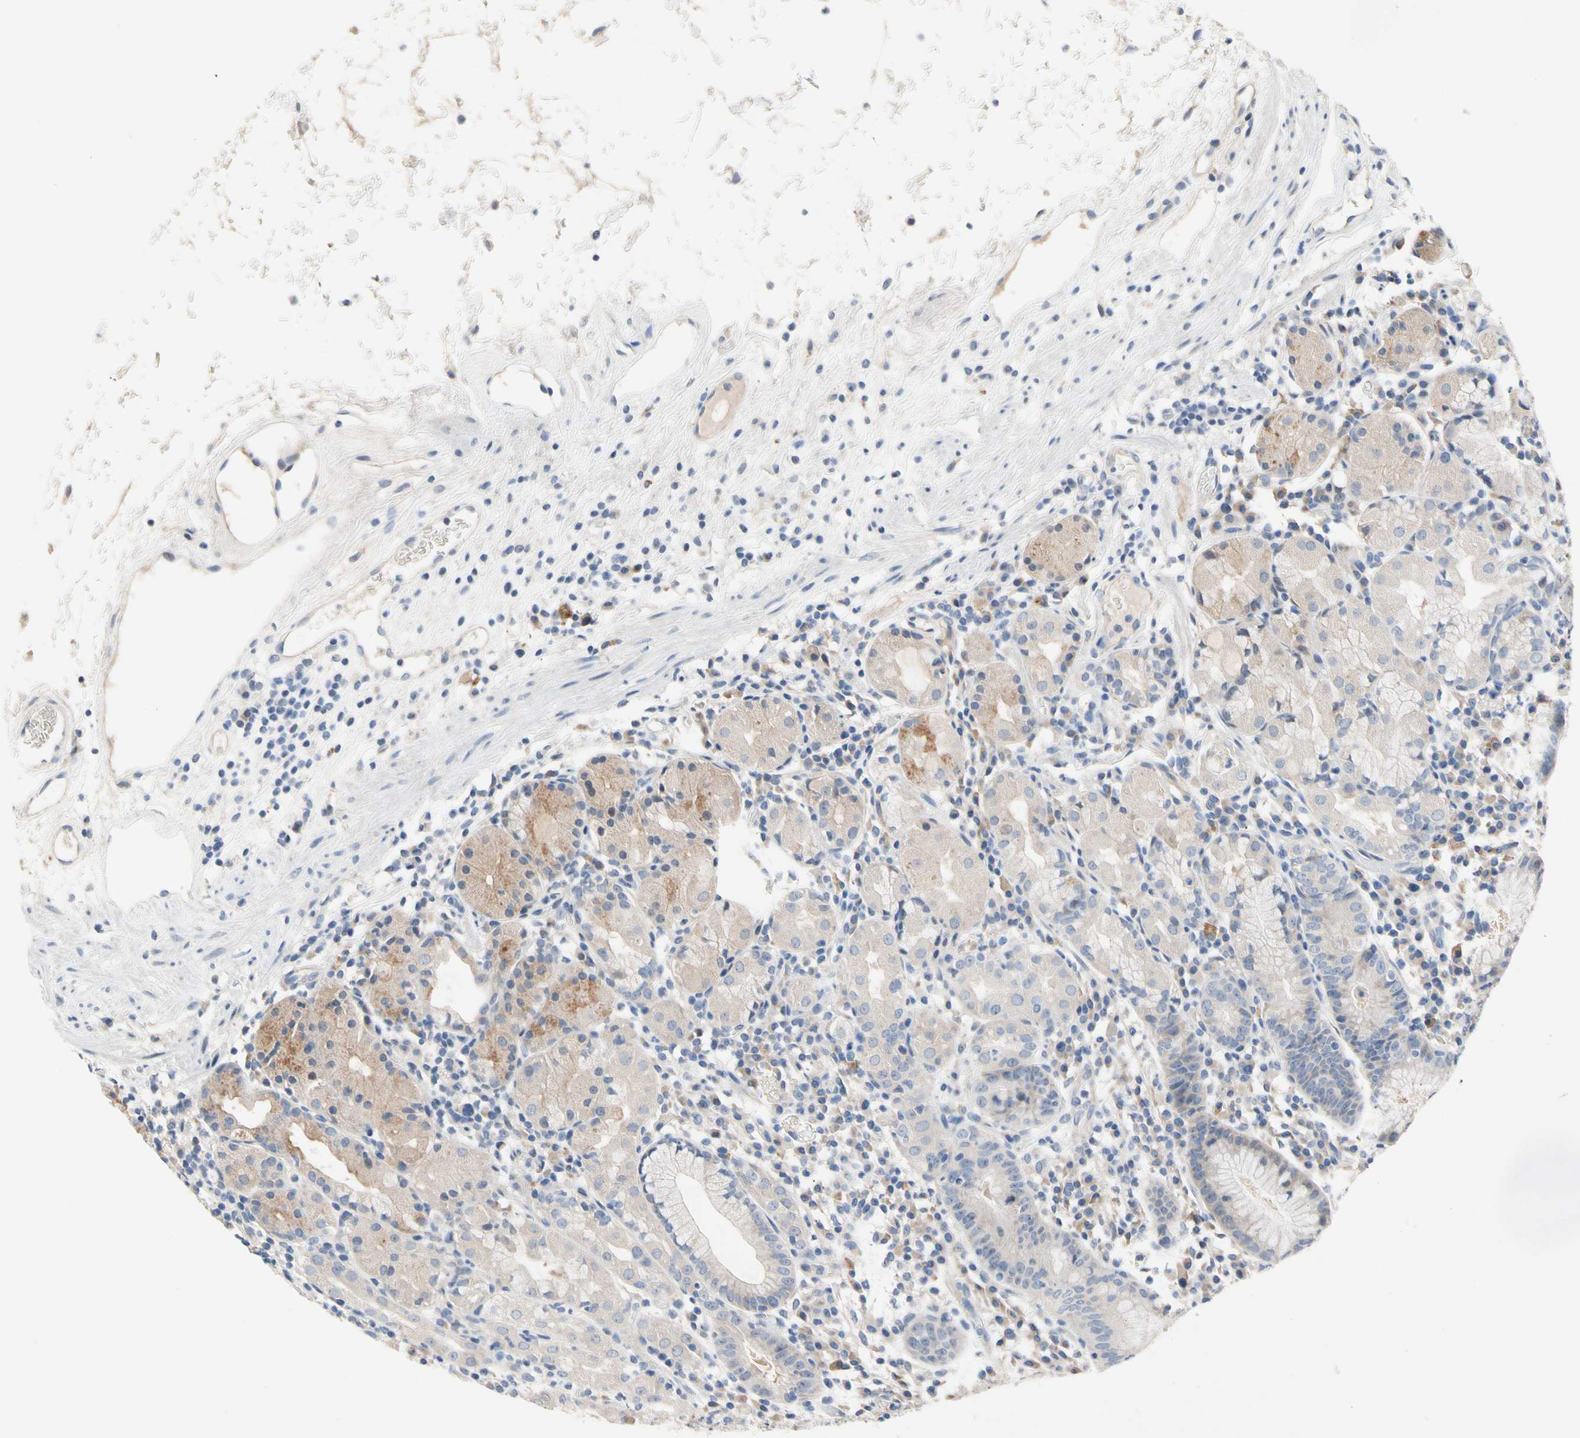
{"staining": {"intensity": "moderate", "quantity": "<25%", "location": "cytoplasmic/membranous"}, "tissue": "stomach", "cell_type": "Glandular cells", "image_type": "normal", "snomed": [{"axis": "morphology", "description": "Normal tissue, NOS"}, {"axis": "topography", "description": "Stomach"}, {"axis": "topography", "description": "Stomach, lower"}], "caption": "This micrograph shows IHC staining of unremarkable stomach, with low moderate cytoplasmic/membranous expression in about <25% of glandular cells.", "gene": "GAS6", "patient": {"sex": "female", "age": 75}}